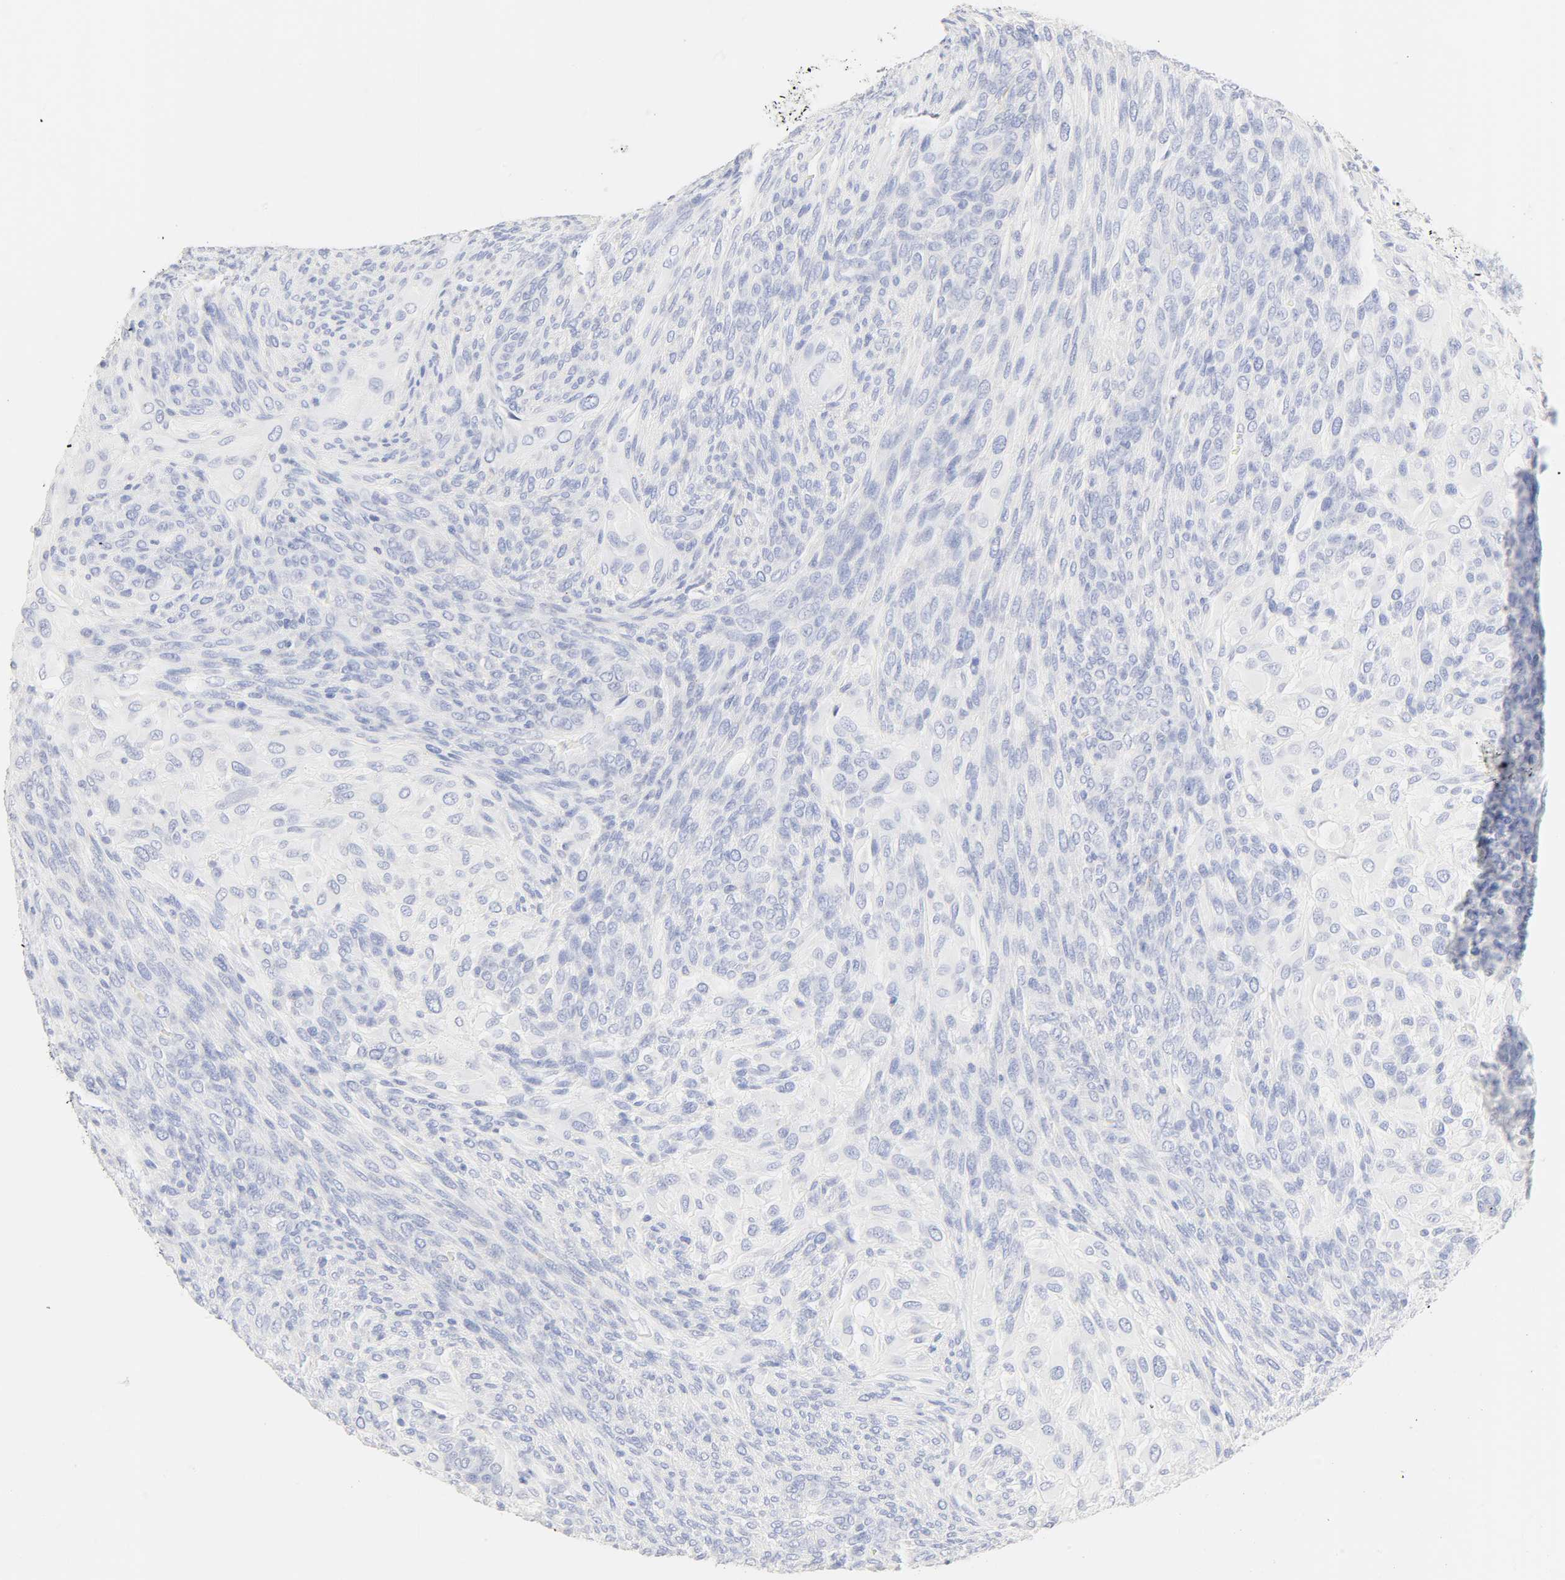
{"staining": {"intensity": "negative", "quantity": "none", "location": "none"}, "tissue": "glioma", "cell_type": "Tumor cells", "image_type": "cancer", "snomed": [{"axis": "morphology", "description": "Glioma, malignant, High grade"}, {"axis": "topography", "description": "Cerebral cortex"}], "caption": "IHC of high-grade glioma (malignant) demonstrates no staining in tumor cells.", "gene": "SLCO1B3", "patient": {"sex": "female", "age": 55}}